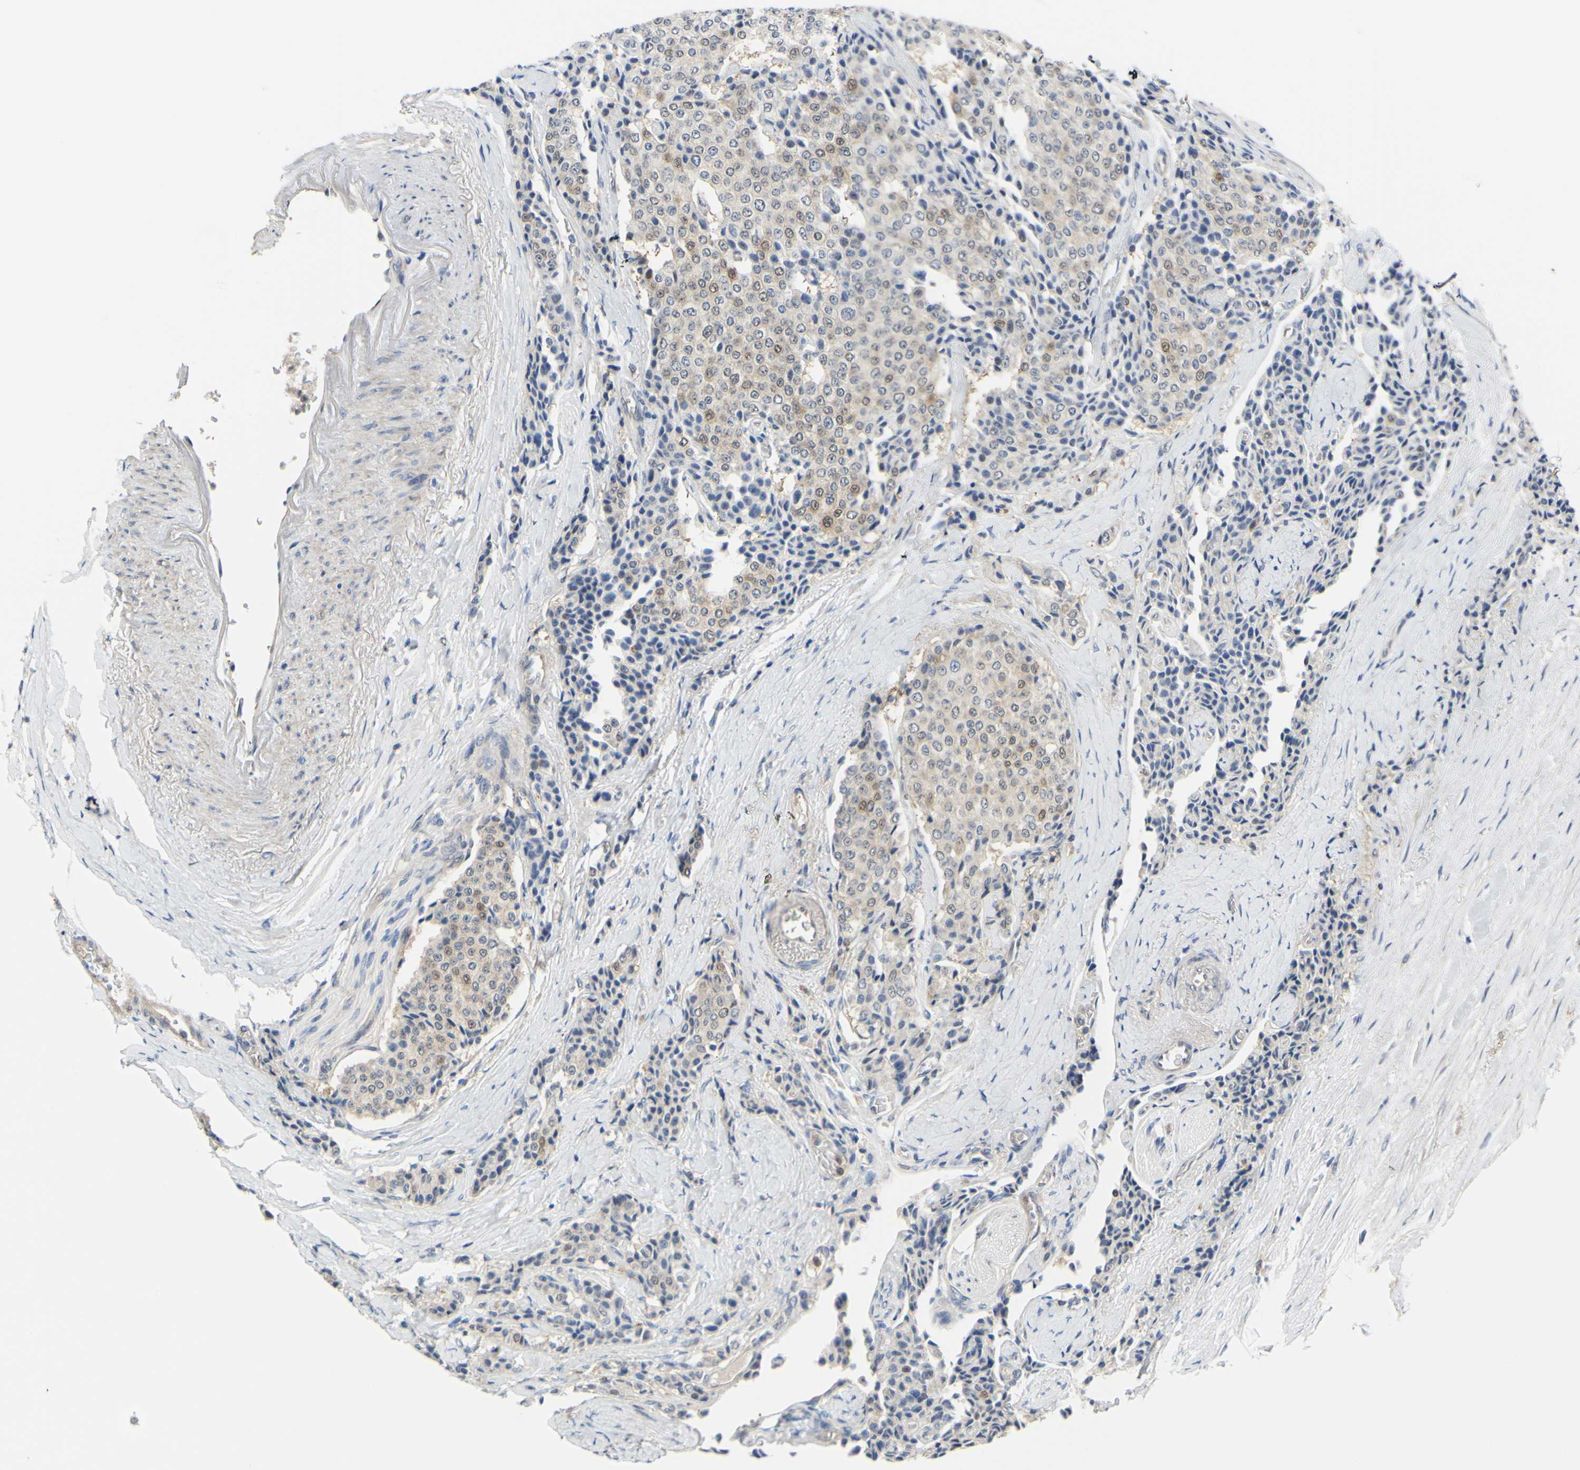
{"staining": {"intensity": "weak", "quantity": "25%-75%", "location": "cytoplasmic/membranous,nuclear"}, "tissue": "carcinoid", "cell_type": "Tumor cells", "image_type": "cancer", "snomed": [{"axis": "morphology", "description": "Carcinoid, malignant, NOS"}, {"axis": "topography", "description": "Colon"}], "caption": "IHC (DAB) staining of human carcinoid displays weak cytoplasmic/membranous and nuclear protein expression in approximately 25%-75% of tumor cells. The protein is stained brown, and the nuclei are stained in blue (DAB (3,3'-diaminobenzidine) IHC with brightfield microscopy, high magnification).", "gene": "UPK3B", "patient": {"sex": "female", "age": 61}}